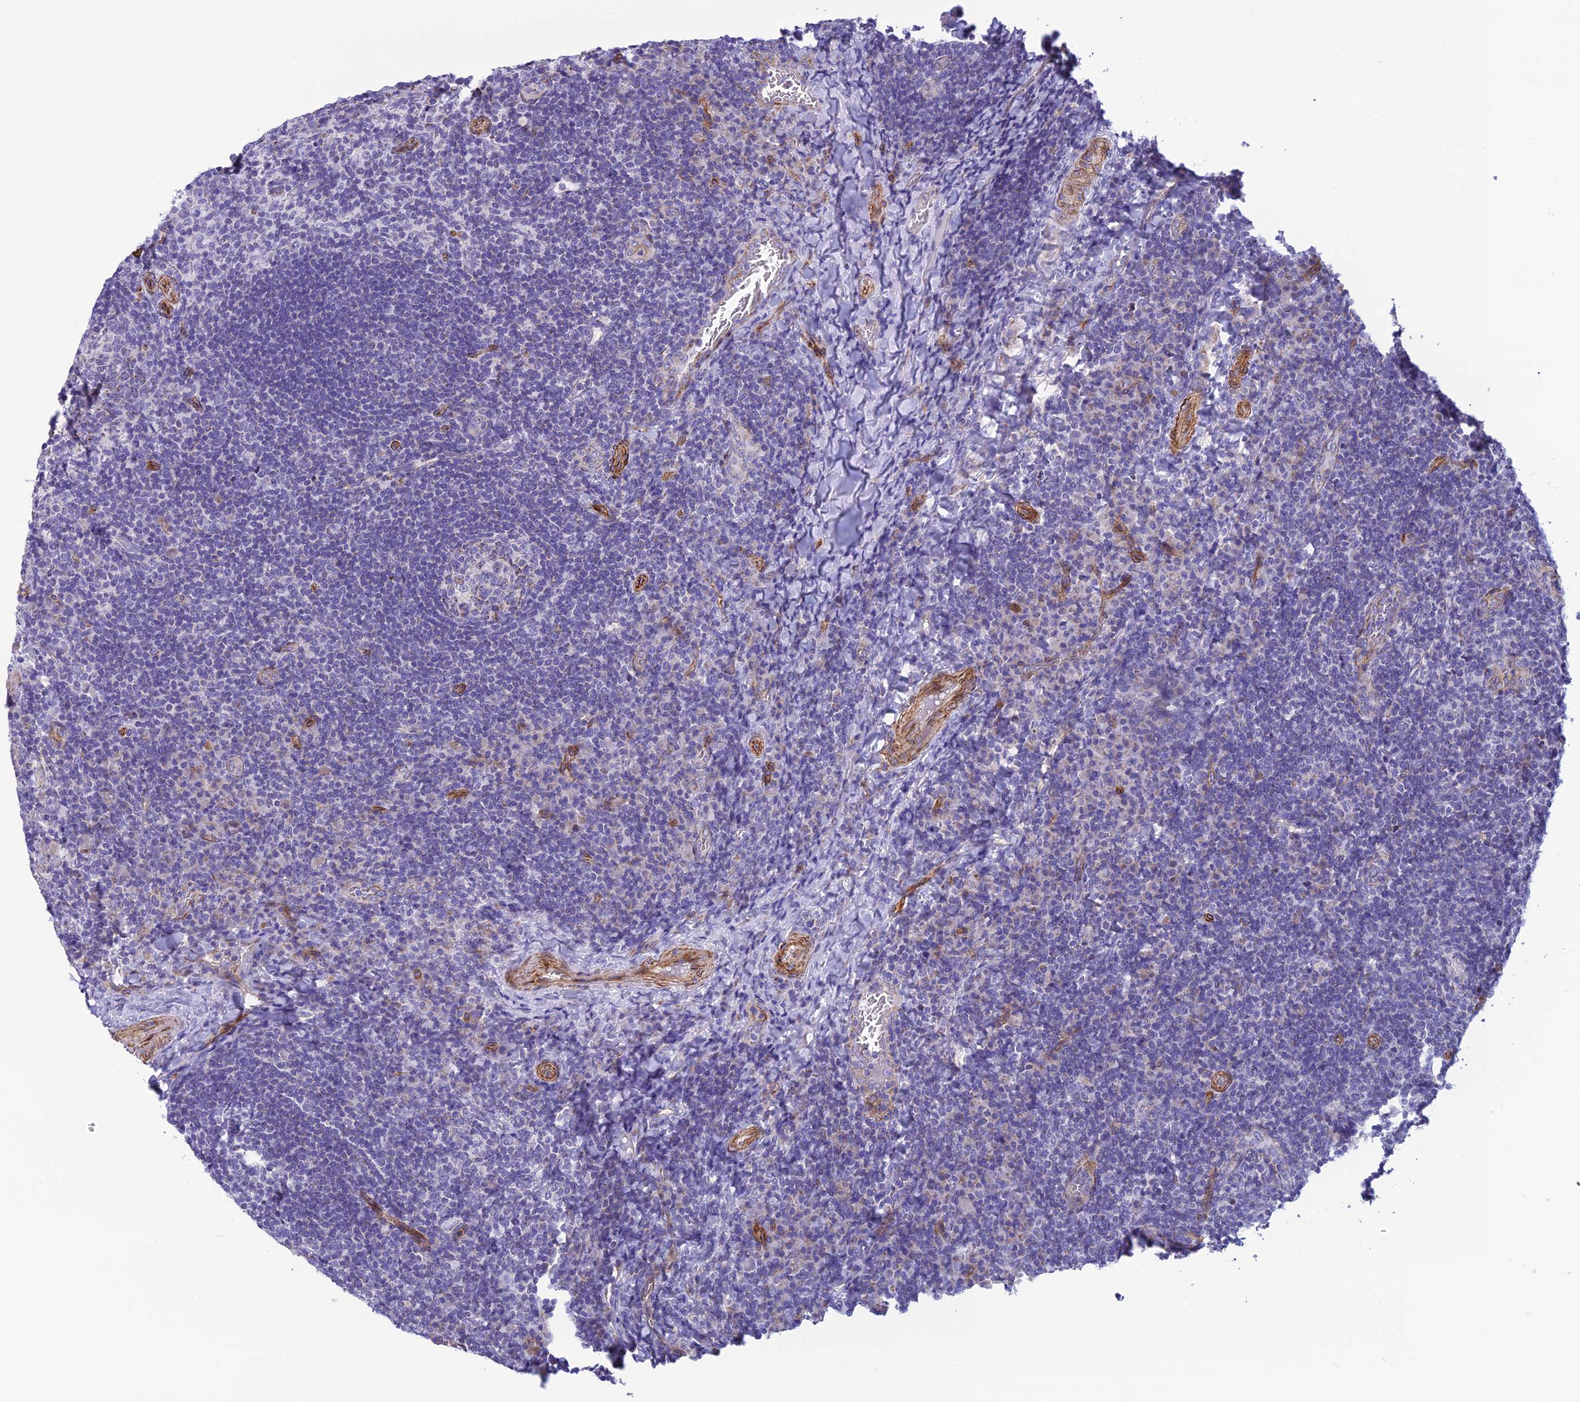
{"staining": {"intensity": "negative", "quantity": "none", "location": "none"}, "tissue": "tonsil", "cell_type": "Germinal center cells", "image_type": "normal", "snomed": [{"axis": "morphology", "description": "Normal tissue, NOS"}, {"axis": "topography", "description": "Tonsil"}], "caption": "IHC of normal human tonsil exhibits no staining in germinal center cells.", "gene": "POMGNT1", "patient": {"sex": "male", "age": 17}}